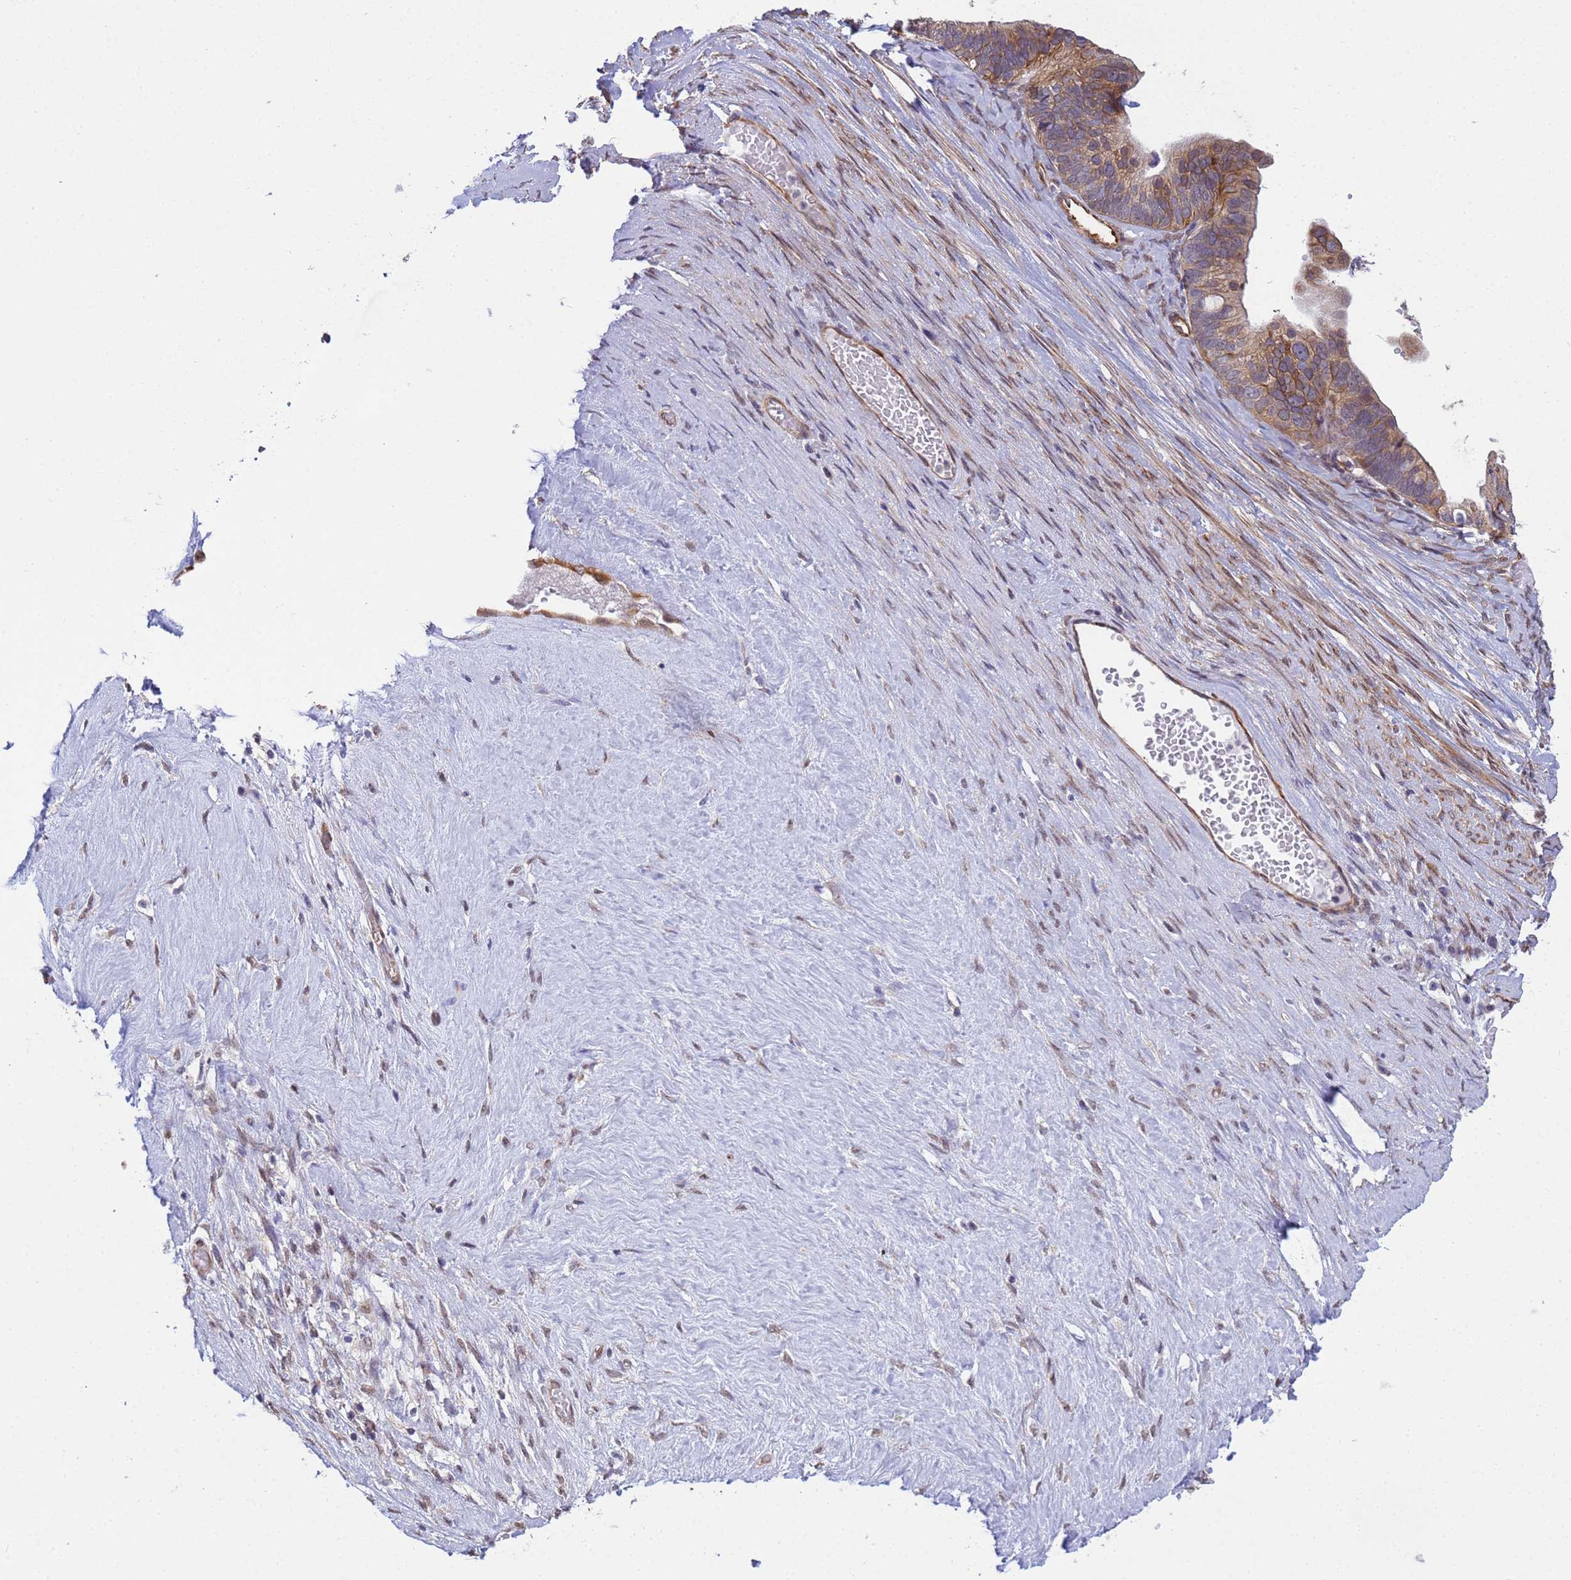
{"staining": {"intensity": "moderate", "quantity": "25%-75%", "location": "cytoplasmic/membranous"}, "tissue": "ovarian cancer", "cell_type": "Tumor cells", "image_type": "cancer", "snomed": [{"axis": "morphology", "description": "Cystadenocarcinoma, serous, NOS"}, {"axis": "topography", "description": "Ovary"}], "caption": "Moderate cytoplasmic/membranous staining is present in about 25%-75% of tumor cells in serous cystadenocarcinoma (ovarian).", "gene": "ITGB4", "patient": {"sex": "female", "age": 56}}